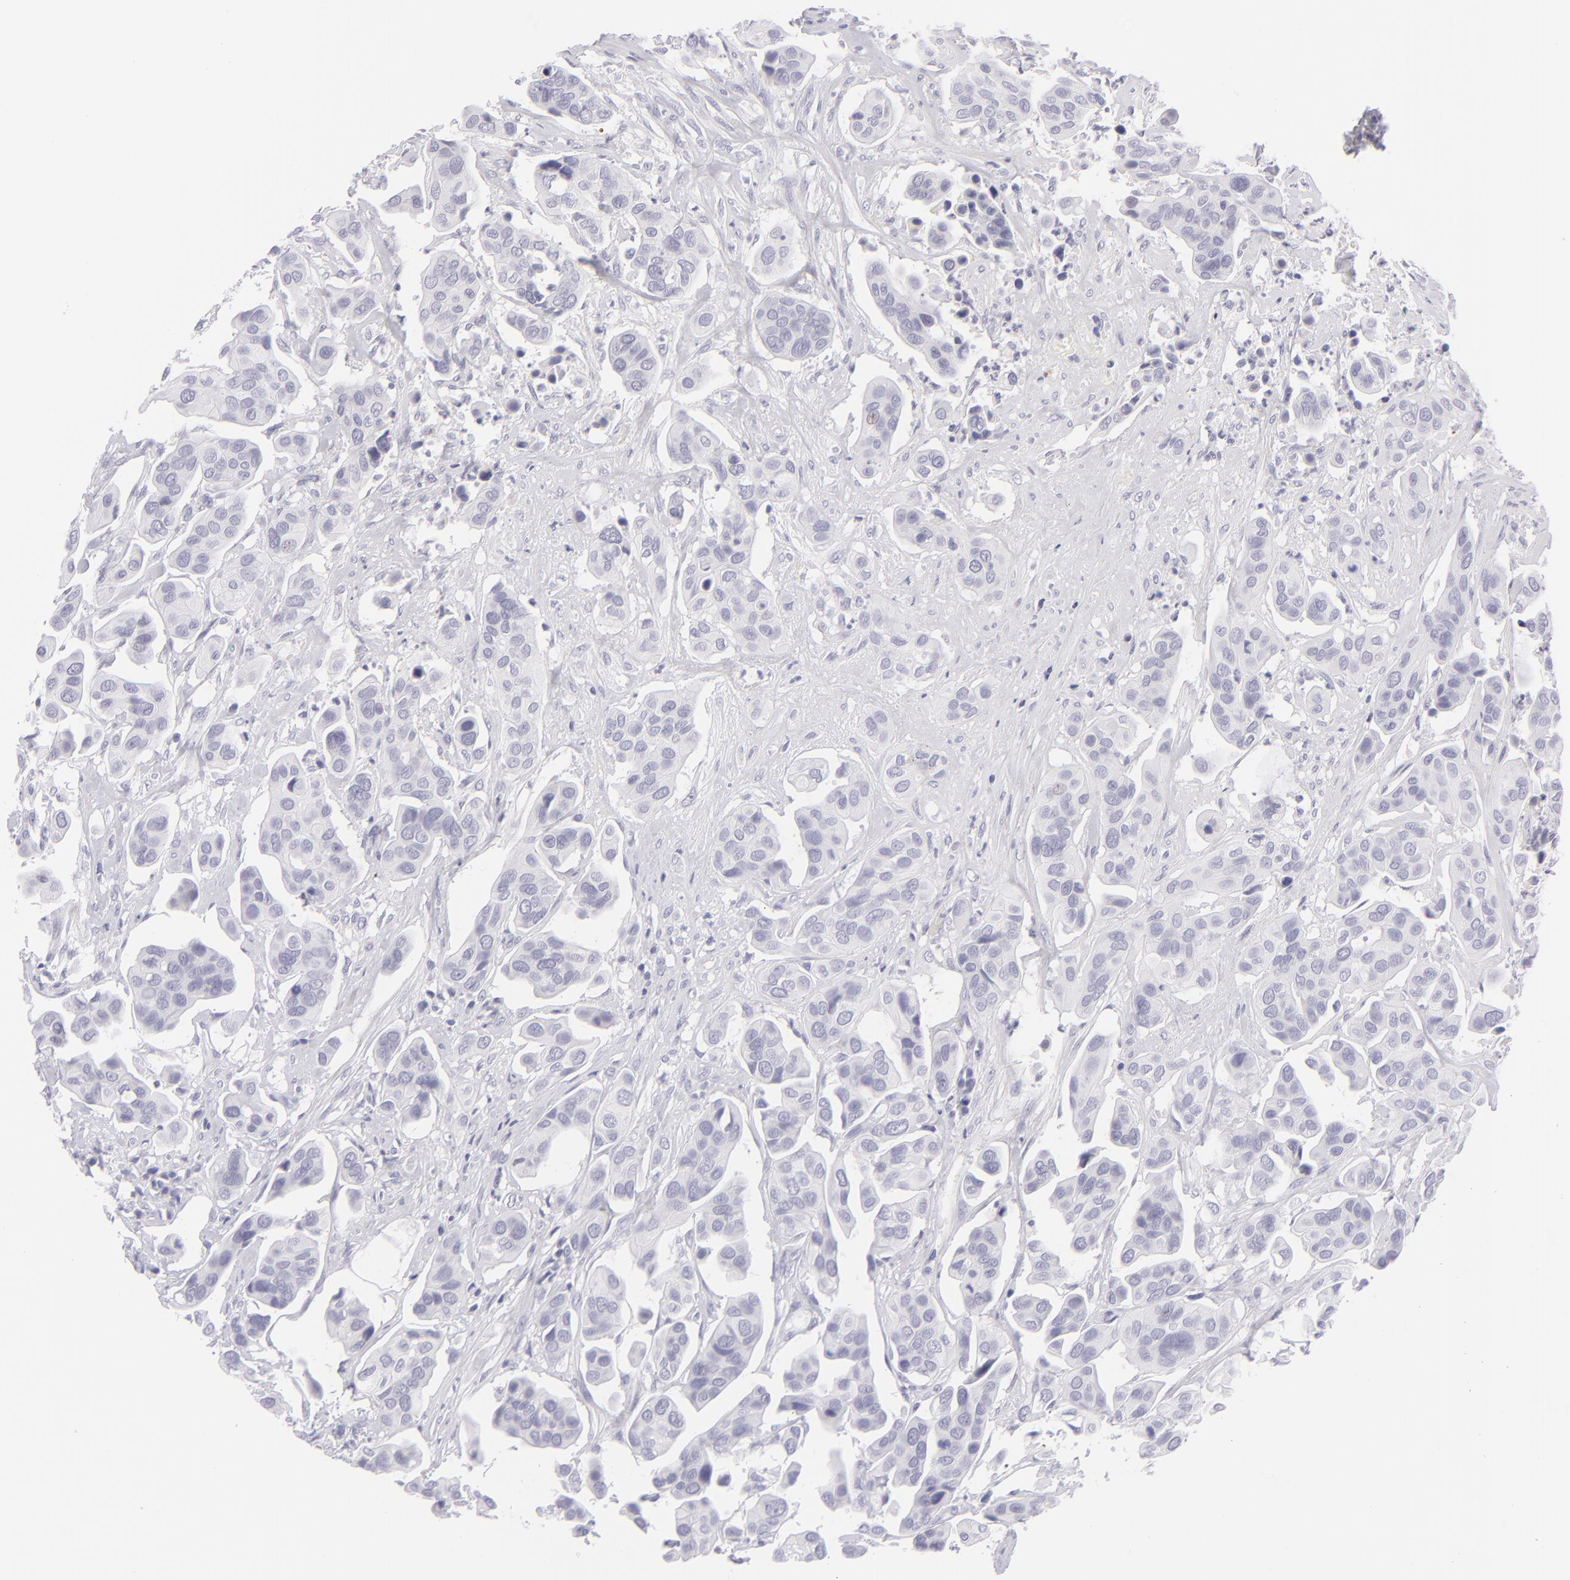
{"staining": {"intensity": "negative", "quantity": "none", "location": "none"}, "tissue": "urothelial cancer", "cell_type": "Tumor cells", "image_type": "cancer", "snomed": [{"axis": "morphology", "description": "Adenocarcinoma, NOS"}, {"axis": "topography", "description": "Urinary bladder"}], "caption": "Immunohistochemistry (IHC) of human urothelial cancer shows no expression in tumor cells. (Immunohistochemistry, brightfield microscopy, high magnification).", "gene": "FCER2", "patient": {"sex": "male", "age": 61}}